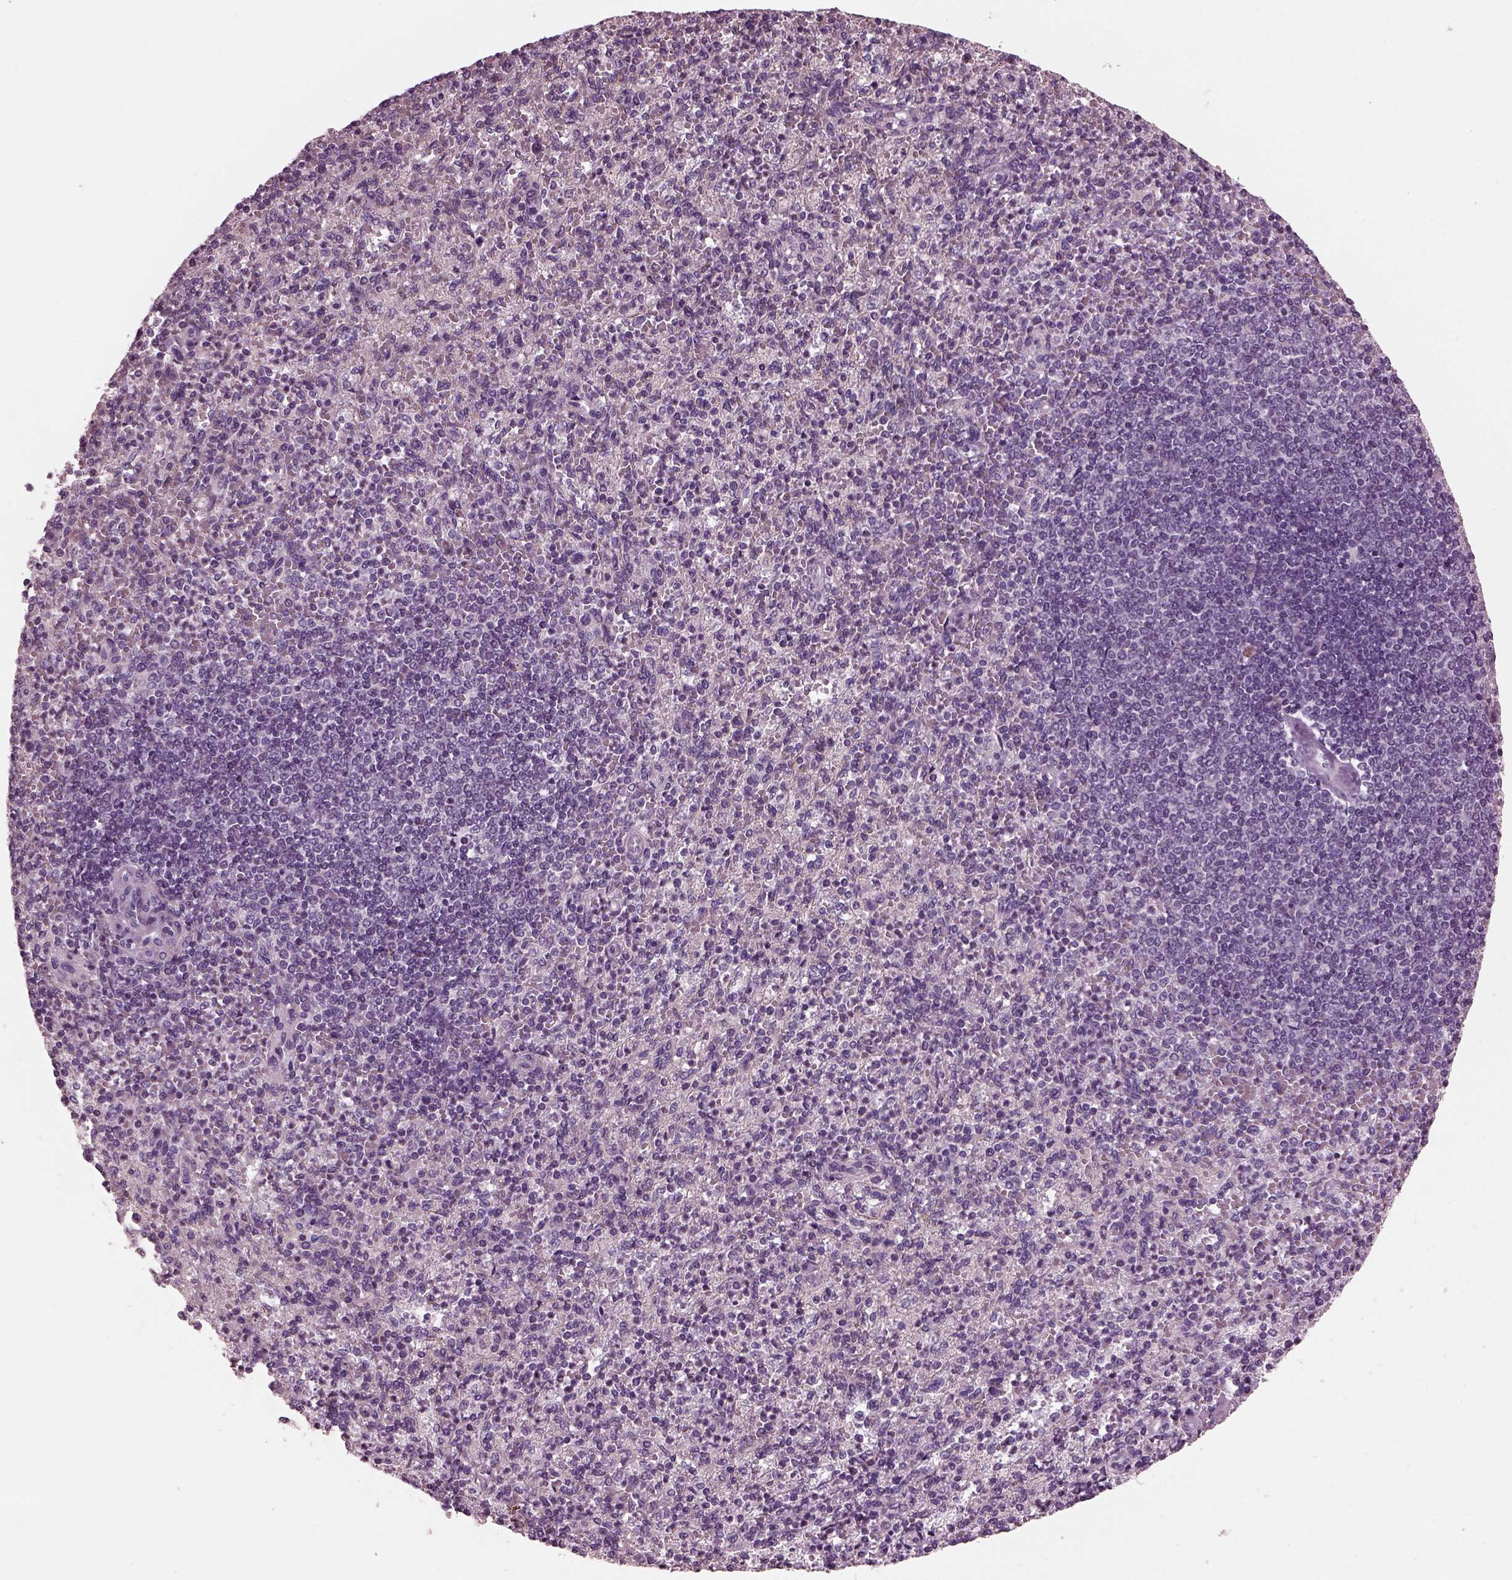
{"staining": {"intensity": "negative", "quantity": "none", "location": "none"}, "tissue": "spleen", "cell_type": "Cells in red pulp", "image_type": "normal", "snomed": [{"axis": "morphology", "description": "Normal tissue, NOS"}, {"axis": "topography", "description": "Spleen"}], "caption": "This is a micrograph of IHC staining of unremarkable spleen, which shows no positivity in cells in red pulp.", "gene": "GDF11", "patient": {"sex": "female", "age": 74}}